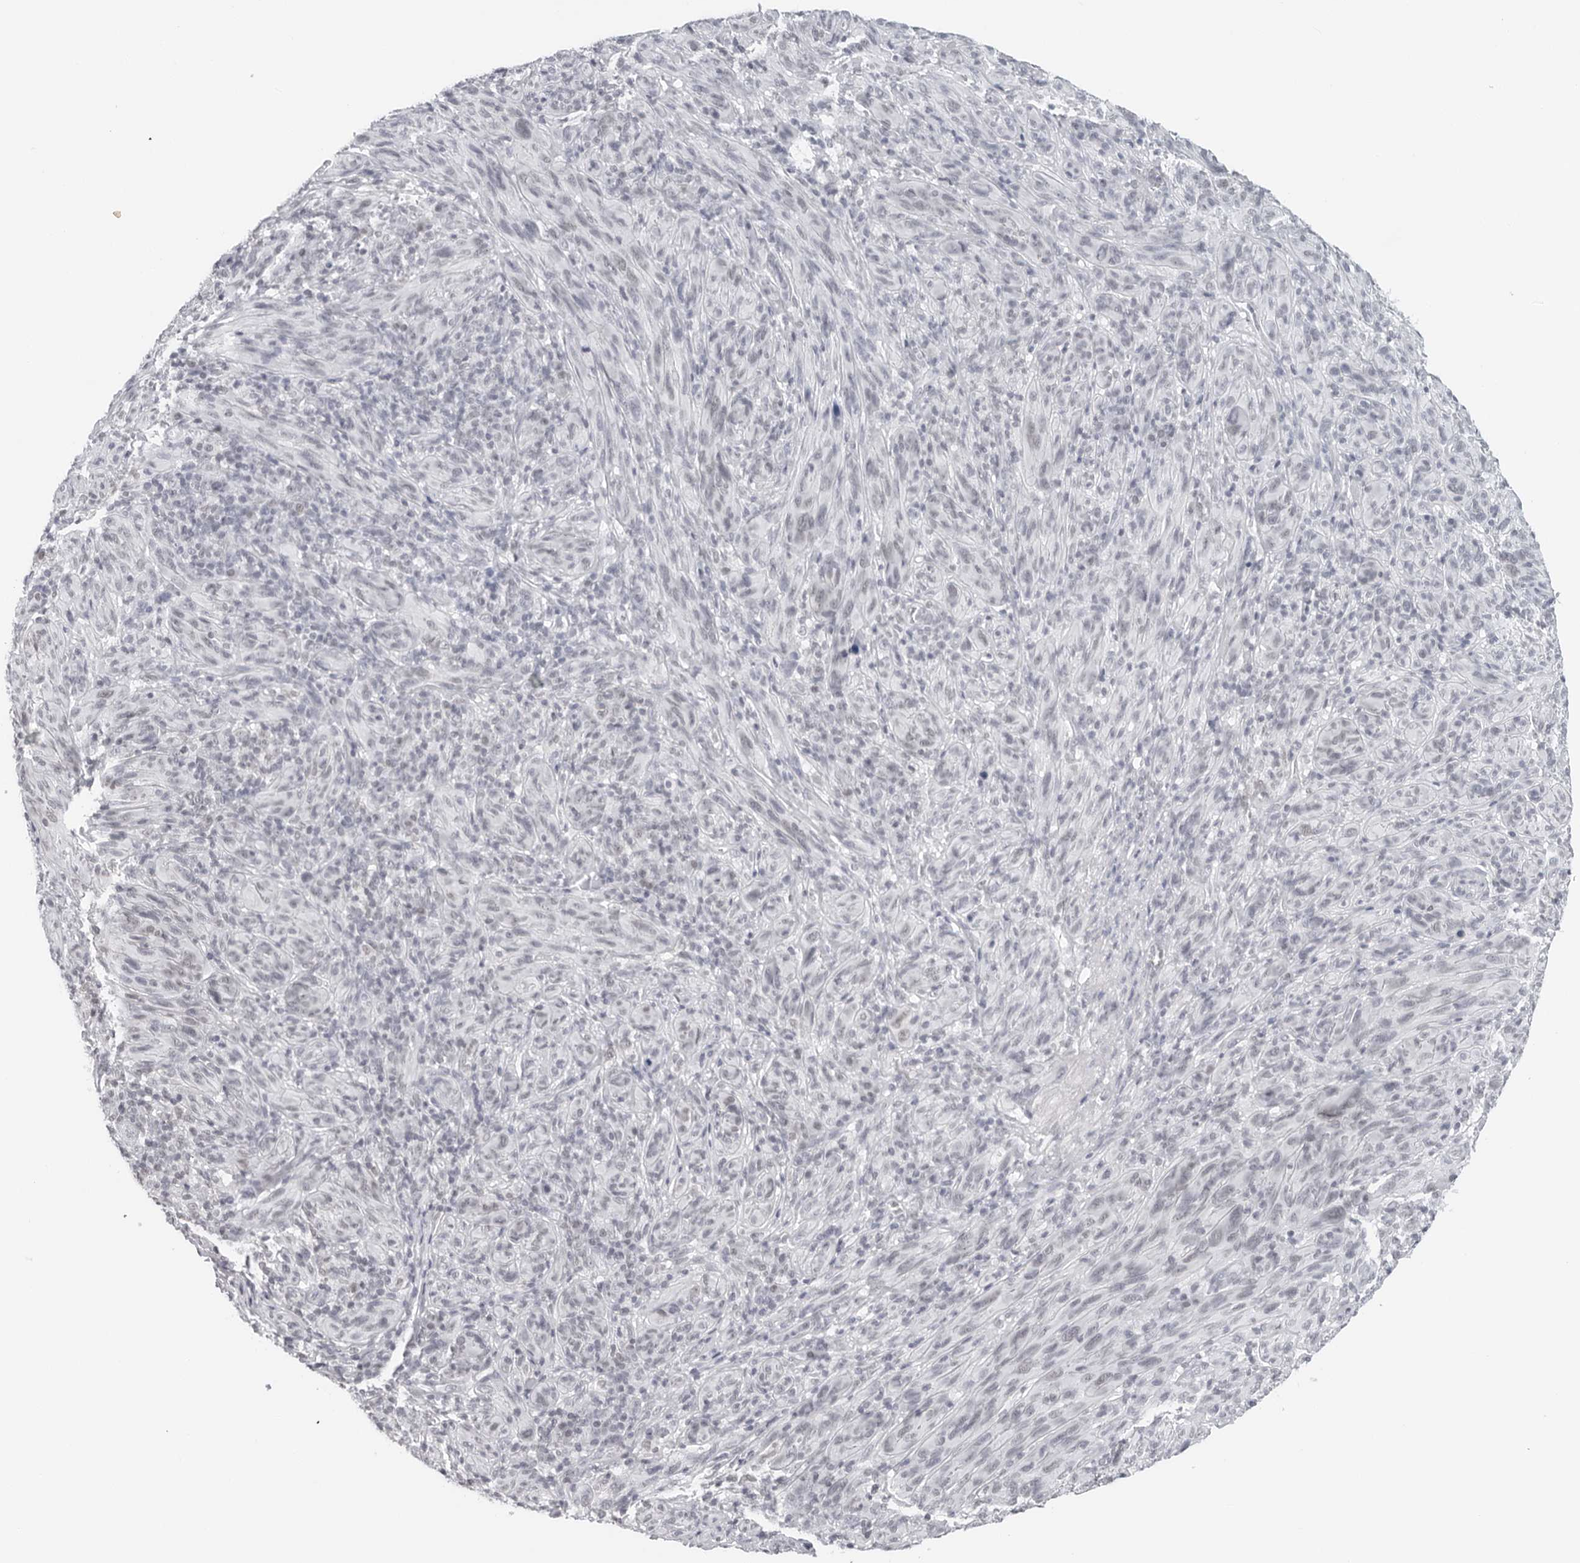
{"staining": {"intensity": "negative", "quantity": "none", "location": "none"}, "tissue": "melanoma", "cell_type": "Tumor cells", "image_type": "cancer", "snomed": [{"axis": "morphology", "description": "Malignant melanoma, NOS"}, {"axis": "topography", "description": "Skin of head"}], "caption": "Tumor cells are negative for brown protein staining in malignant melanoma.", "gene": "FLG2", "patient": {"sex": "male", "age": 96}}